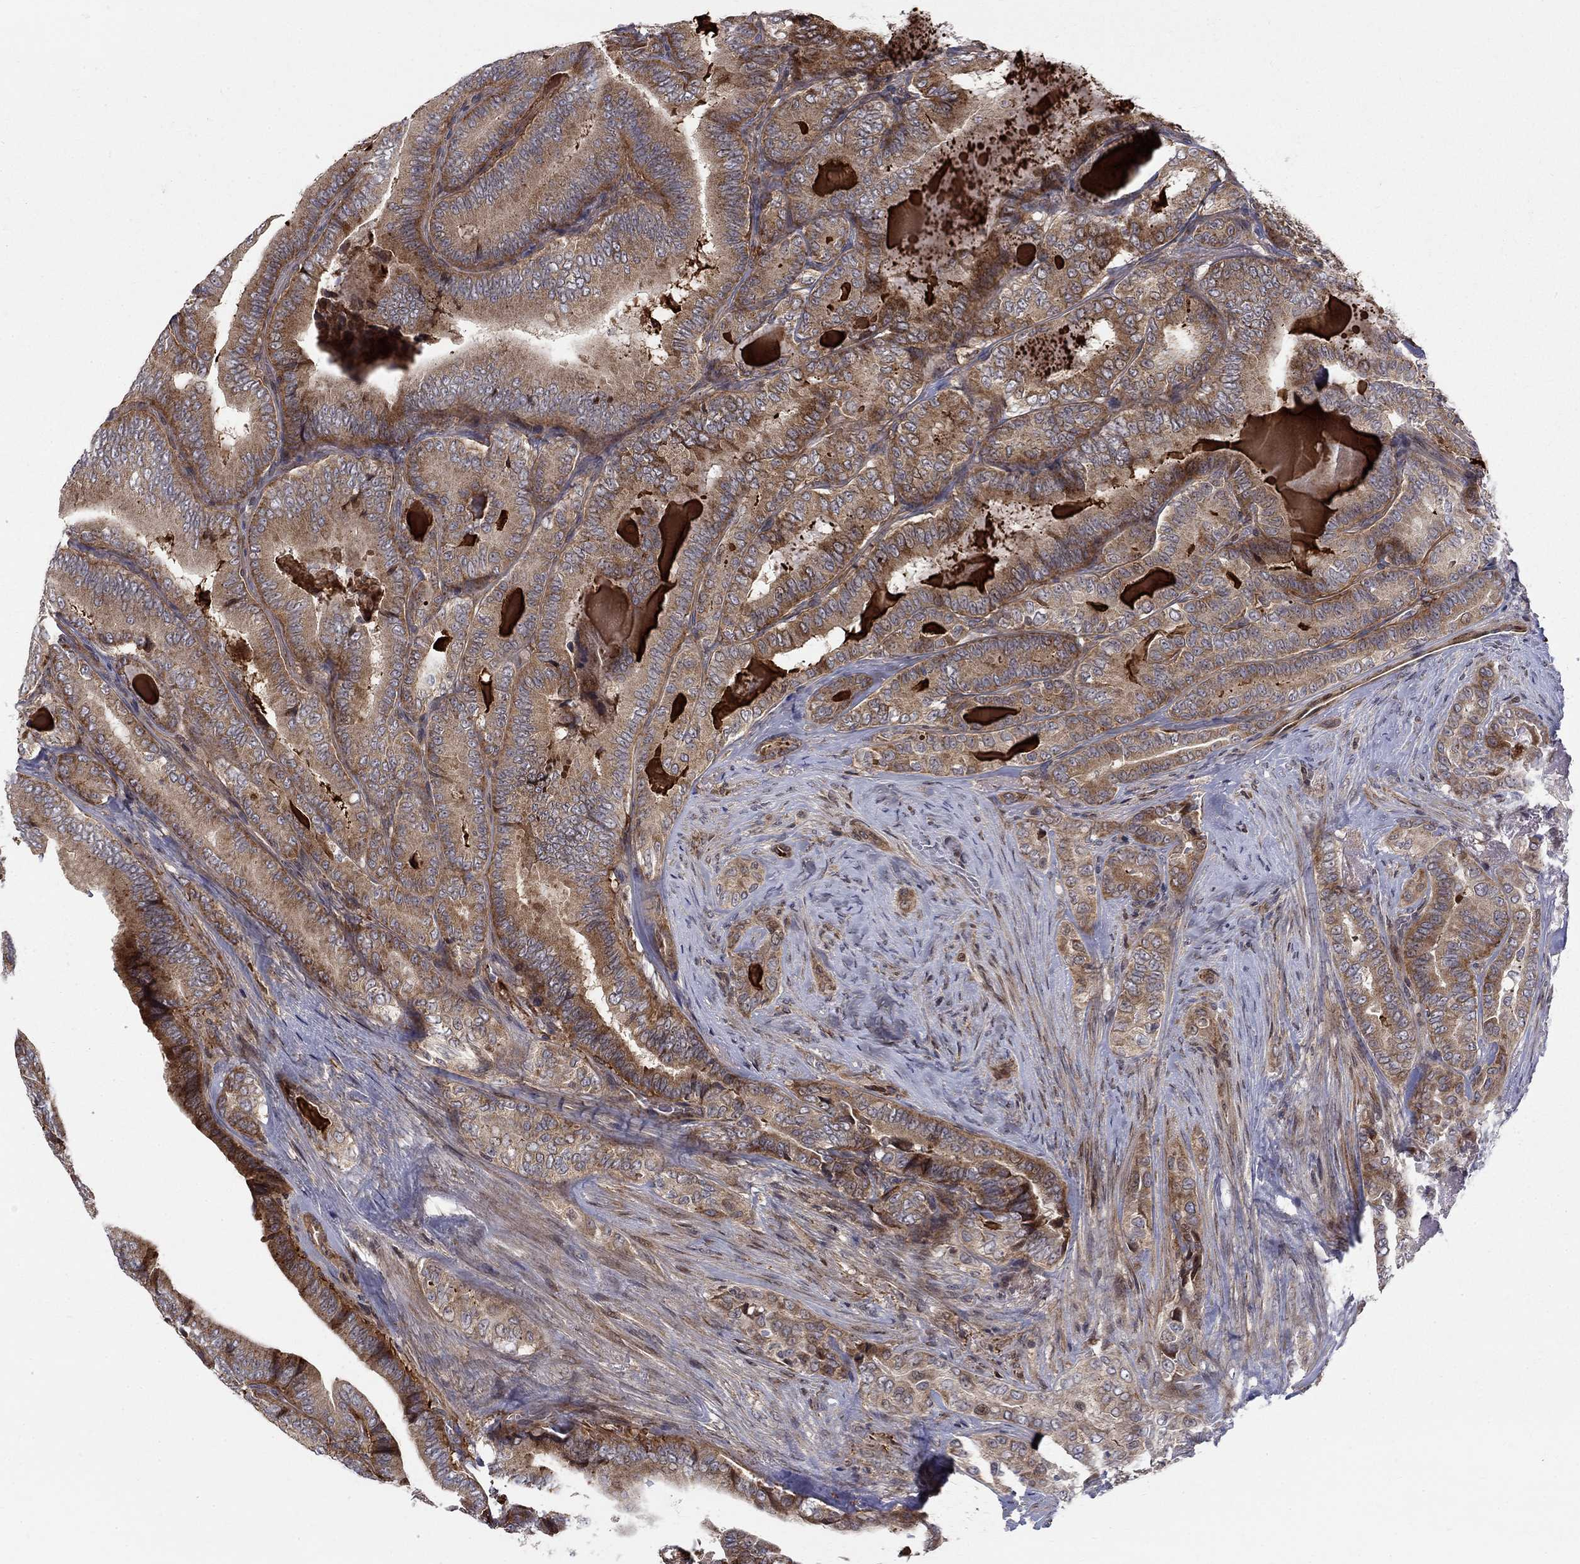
{"staining": {"intensity": "moderate", "quantity": ">75%", "location": "cytoplasmic/membranous"}, "tissue": "thyroid cancer", "cell_type": "Tumor cells", "image_type": "cancer", "snomed": [{"axis": "morphology", "description": "Papillary adenocarcinoma, NOS"}, {"axis": "topography", "description": "Thyroid gland"}], "caption": "Immunohistochemical staining of human thyroid papillary adenocarcinoma demonstrates medium levels of moderate cytoplasmic/membranous staining in approximately >75% of tumor cells.", "gene": "WDR19", "patient": {"sex": "male", "age": 61}}